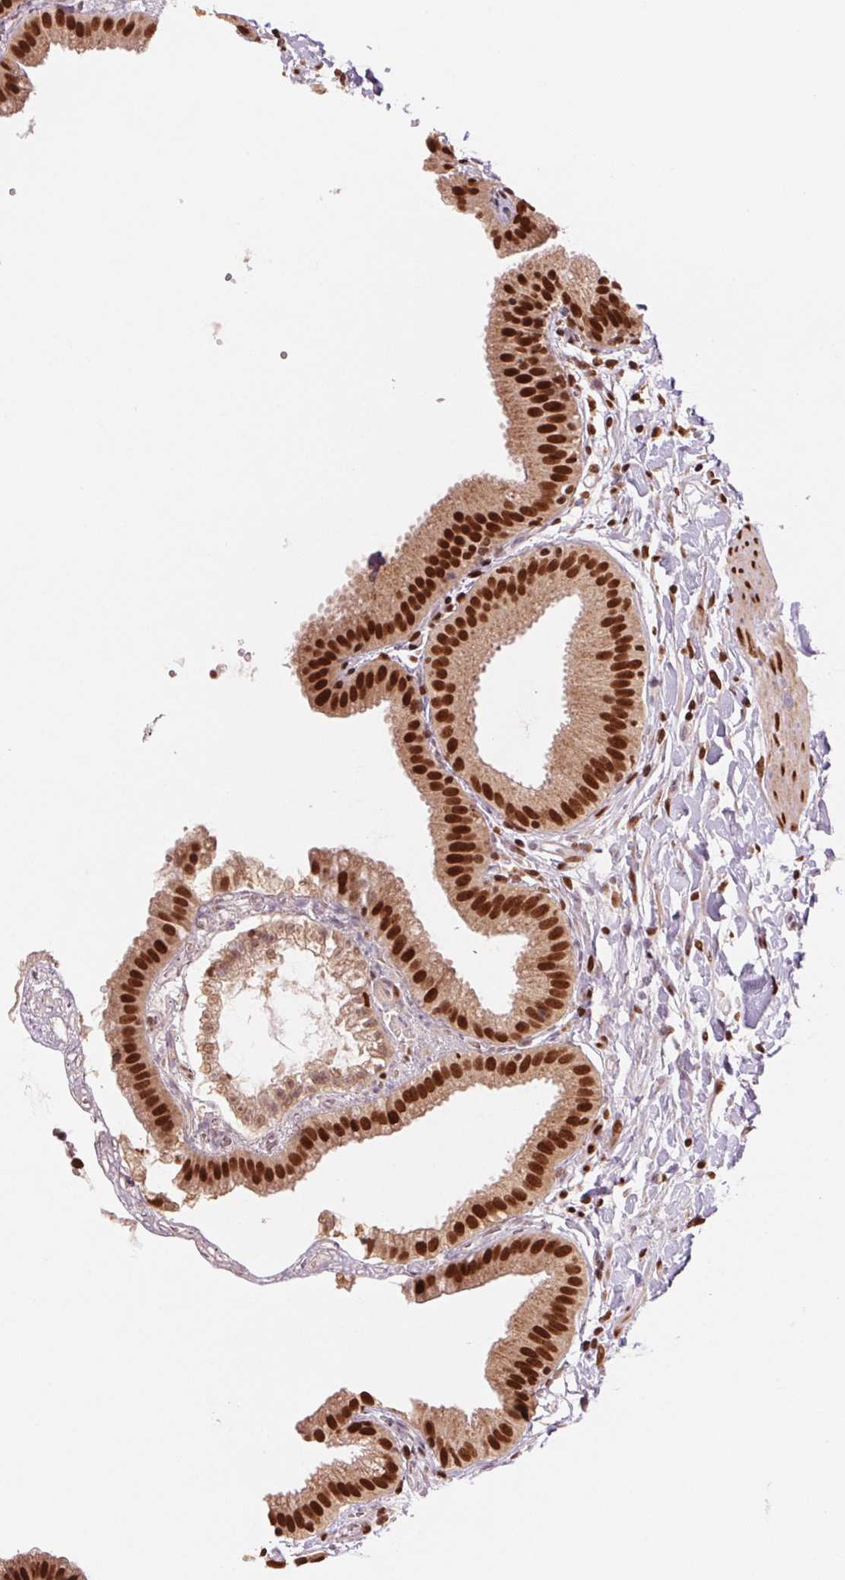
{"staining": {"intensity": "strong", "quantity": ">75%", "location": "nuclear"}, "tissue": "gallbladder", "cell_type": "Glandular cells", "image_type": "normal", "snomed": [{"axis": "morphology", "description": "Normal tissue, NOS"}, {"axis": "topography", "description": "Gallbladder"}], "caption": "Protein staining displays strong nuclear expression in about >75% of glandular cells in normal gallbladder.", "gene": "TTLL9", "patient": {"sex": "female", "age": 63}}